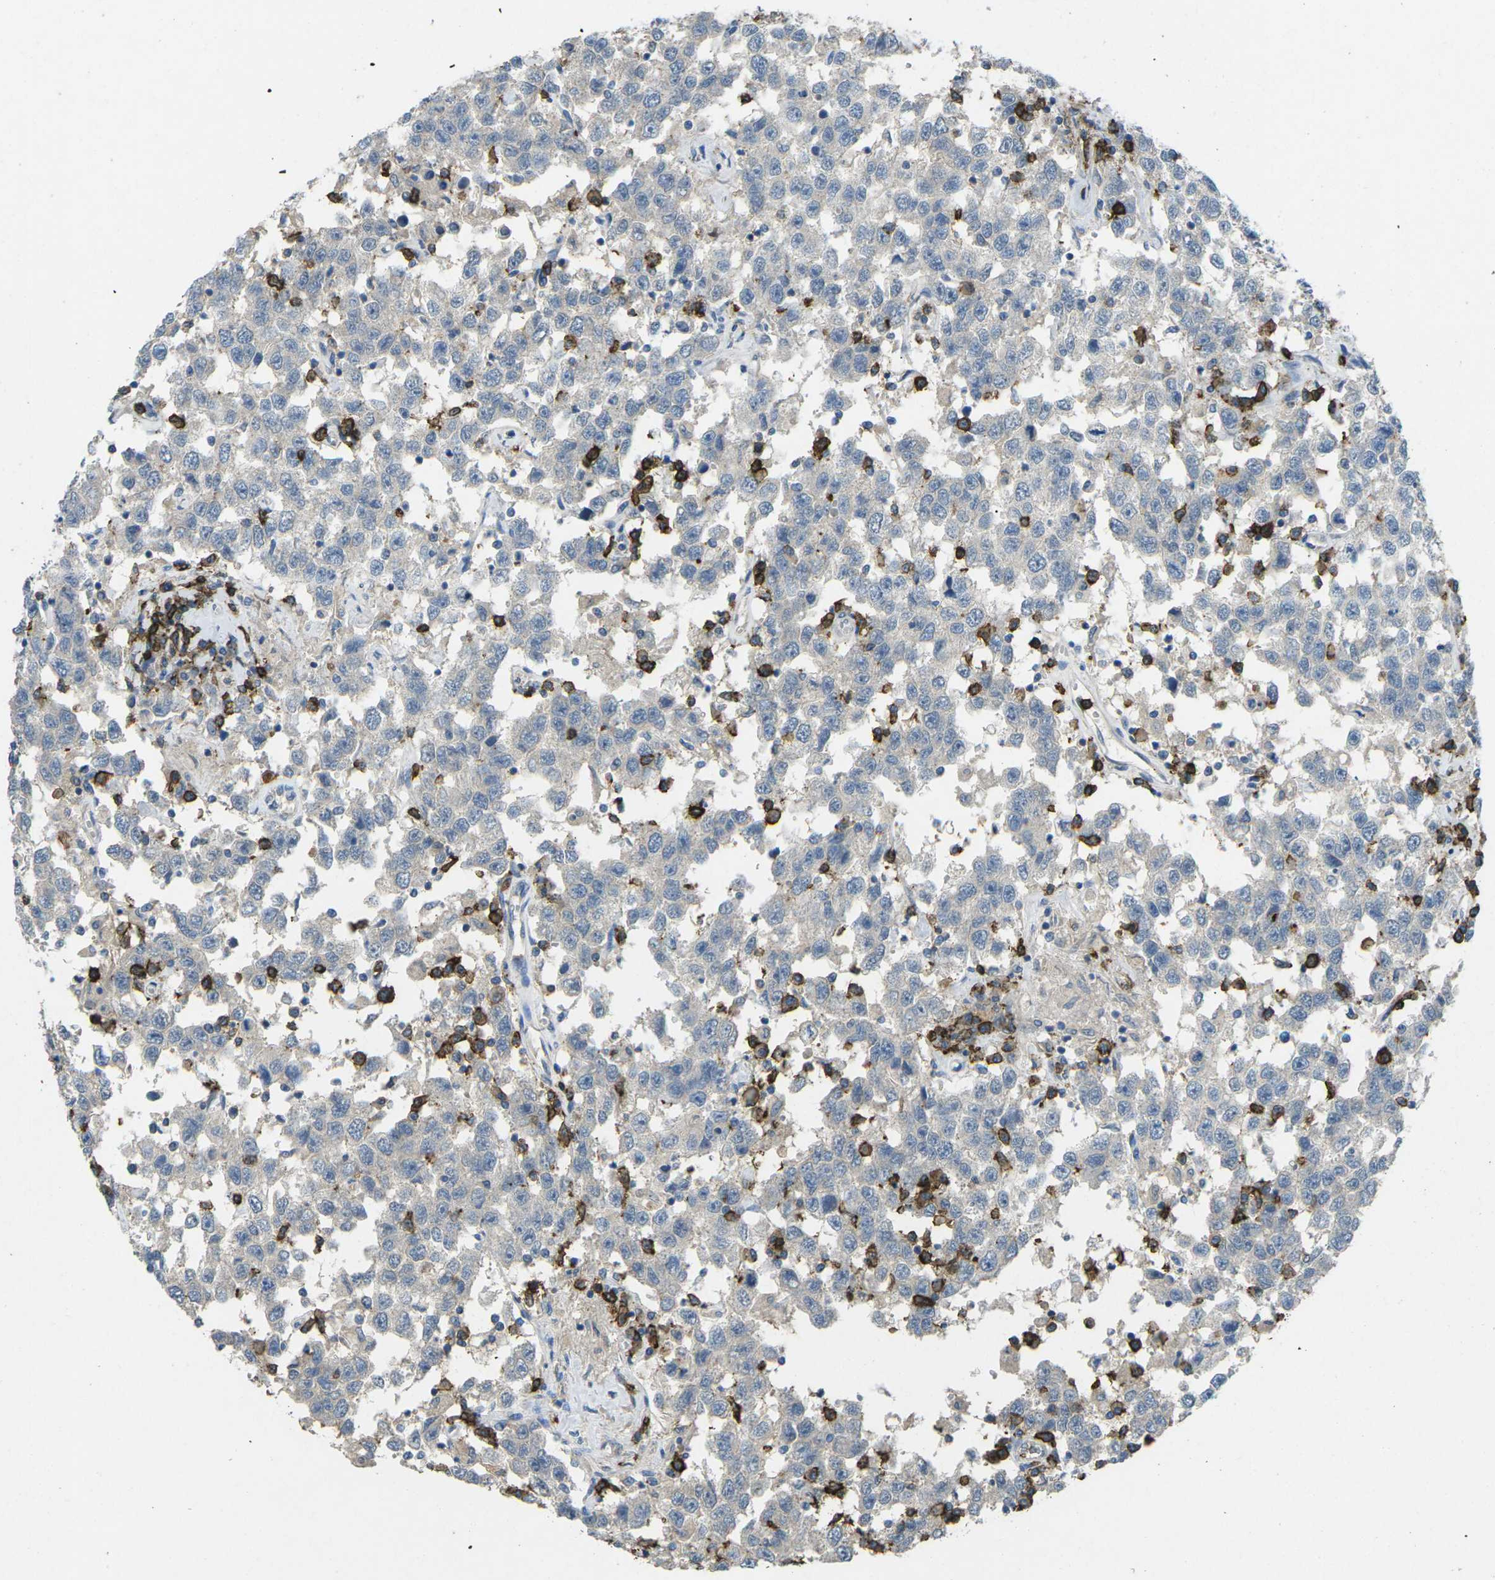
{"staining": {"intensity": "negative", "quantity": "none", "location": "none"}, "tissue": "testis cancer", "cell_type": "Tumor cells", "image_type": "cancer", "snomed": [{"axis": "morphology", "description": "Seminoma, NOS"}, {"axis": "topography", "description": "Testis"}], "caption": "Tumor cells show no significant positivity in testis seminoma.", "gene": "CD19", "patient": {"sex": "male", "age": 41}}